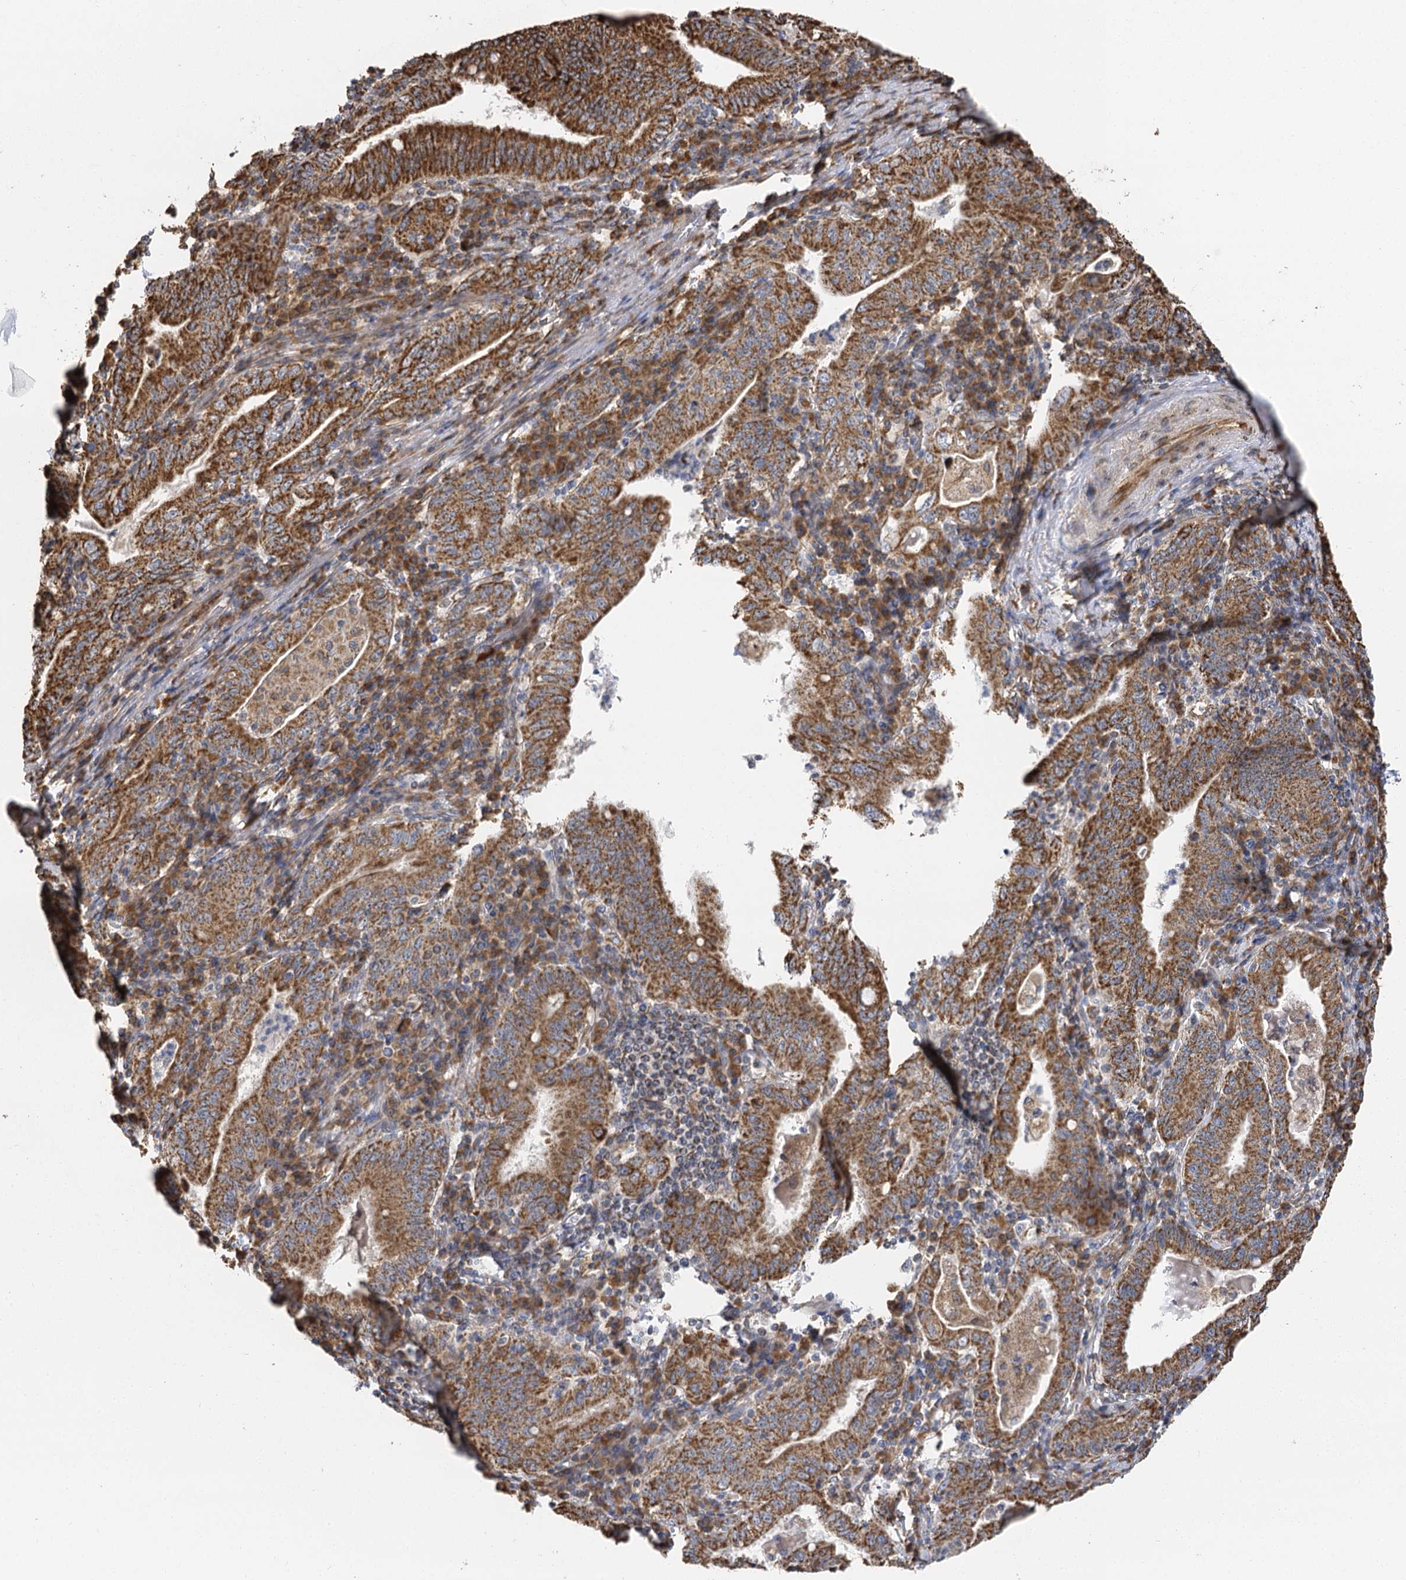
{"staining": {"intensity": "moderate", "quantity": ">75%", "location": "cytoplasmic/membranous"}, "tissue": "stomach cancer", "cell_type": "Tumor cells", "image_type": "cancer", "snomed": [{"axis": "morphology", "description": "Normal tissue, NOS"}, {"axis": "morphology", "description": "Adenocarcinoma, NOS"}, {"axis": "topography", "description": "Esophagus"}, {"axis": "topography", "description": "Stomach, upper"}, {"axis": "topography", "description": "Peripheral nerve tissue"}], "caption": "Stomach cancer stained with DAB (3,3'-diaminobenzidine) immunohistochemistry (IHC) demonstrates medium levels of moderate cytoplasmic/membranous positivity in about >75% of tumor cells. Immunohistochemistry (ihc) stains the protein in brown and the nuclei are stained blue.", "gene": "IL11RA", "patient": {"sex": "male", "age": 62}}